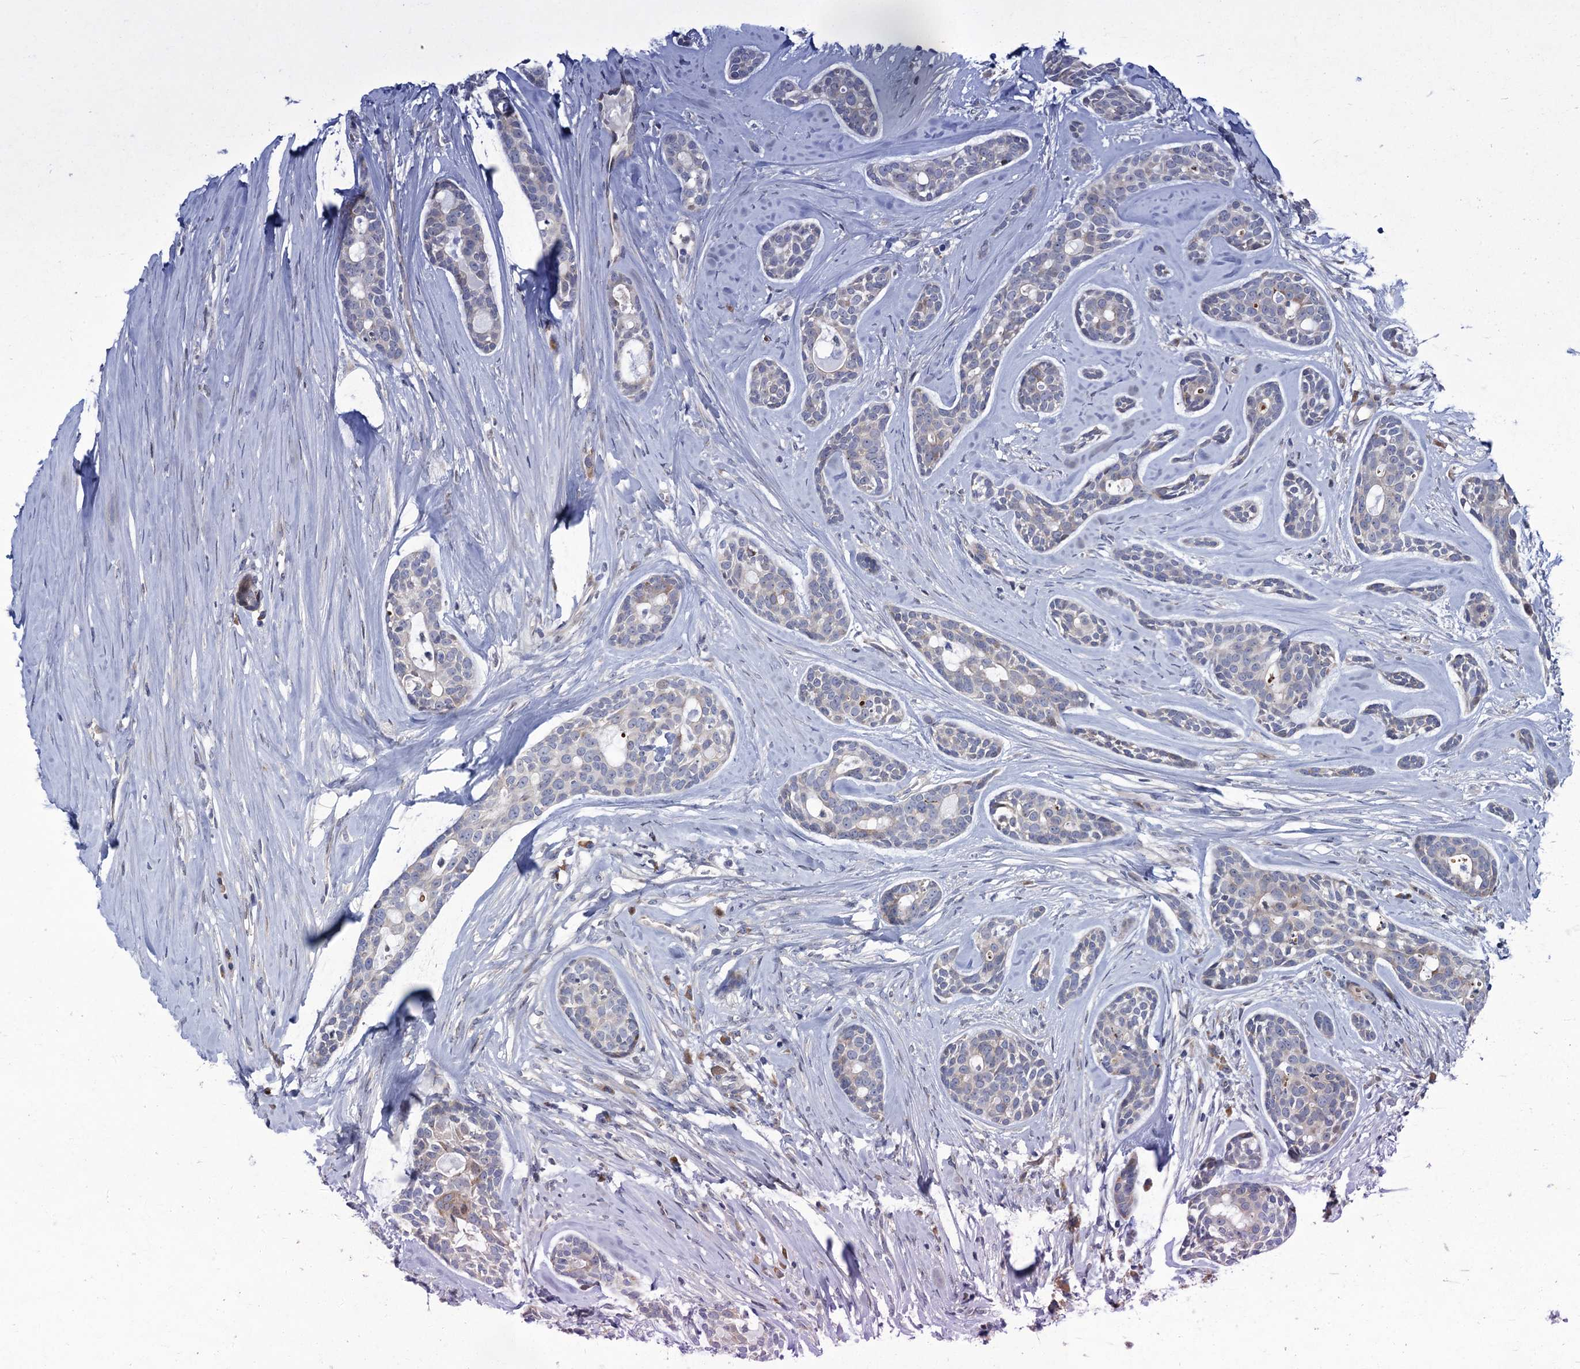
{"staining": {"intensity": "negative", "quantity": "none", "location": "none"}, "tissue": "head and neck cancer", "cell_type": "Tumor cells", "image_type": "cancer", "snomed": [{"axis": "morphology", "description": "Adenocarcinoma, NOS"}, {"axis": "topography", "description": "Subcutis"}, {"axis": "topography", "description": "Head-Neck"}], "caption": "Immunohistochemistry of head and neck cancer demonstrates no staining in tumor cells.", "gene": "QPCTL", "patient": {"sex": "female", "age": 73}}